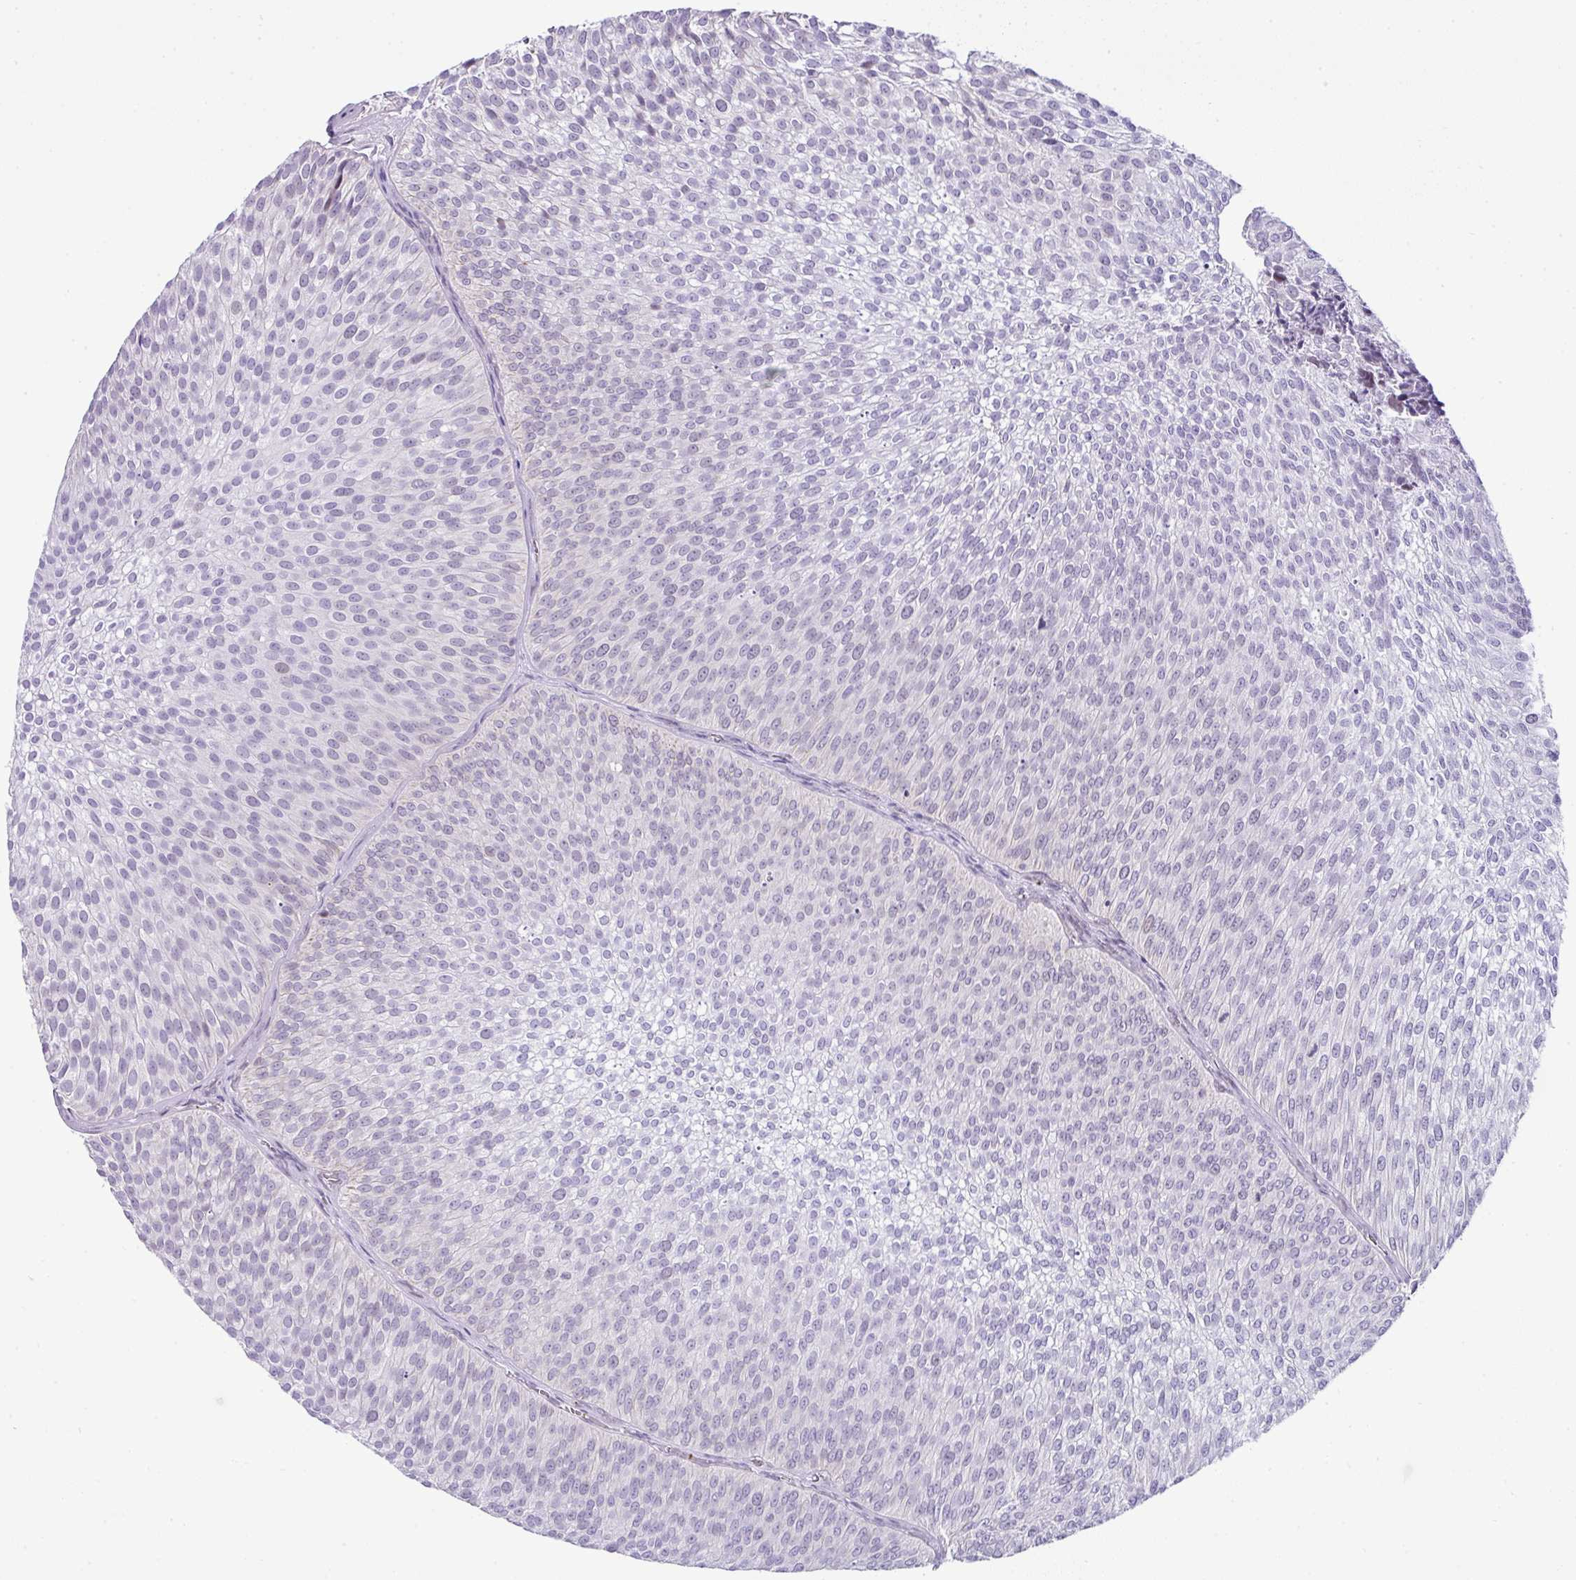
{"staining": {"intensity": "negative", "quantity": "none", "location": "none"}, "tissue": "urothelial cancer", "cell_type": "Tumor cells", "image_type": "cancer", "snomed": [{"axis": "morphology", "description": "Urothelial carcinoma, Low grade"}, {"axis": "topography", "description": "Urinary bladder"}], "caption": "DAB (3,3'-diaminobenzidine) immunohistochemical staining of human urothelial cancer demonstrates no significant expression in tumor cells.", "gene": "CMTM5", "patient": {"sex": "male", "age": 91}}